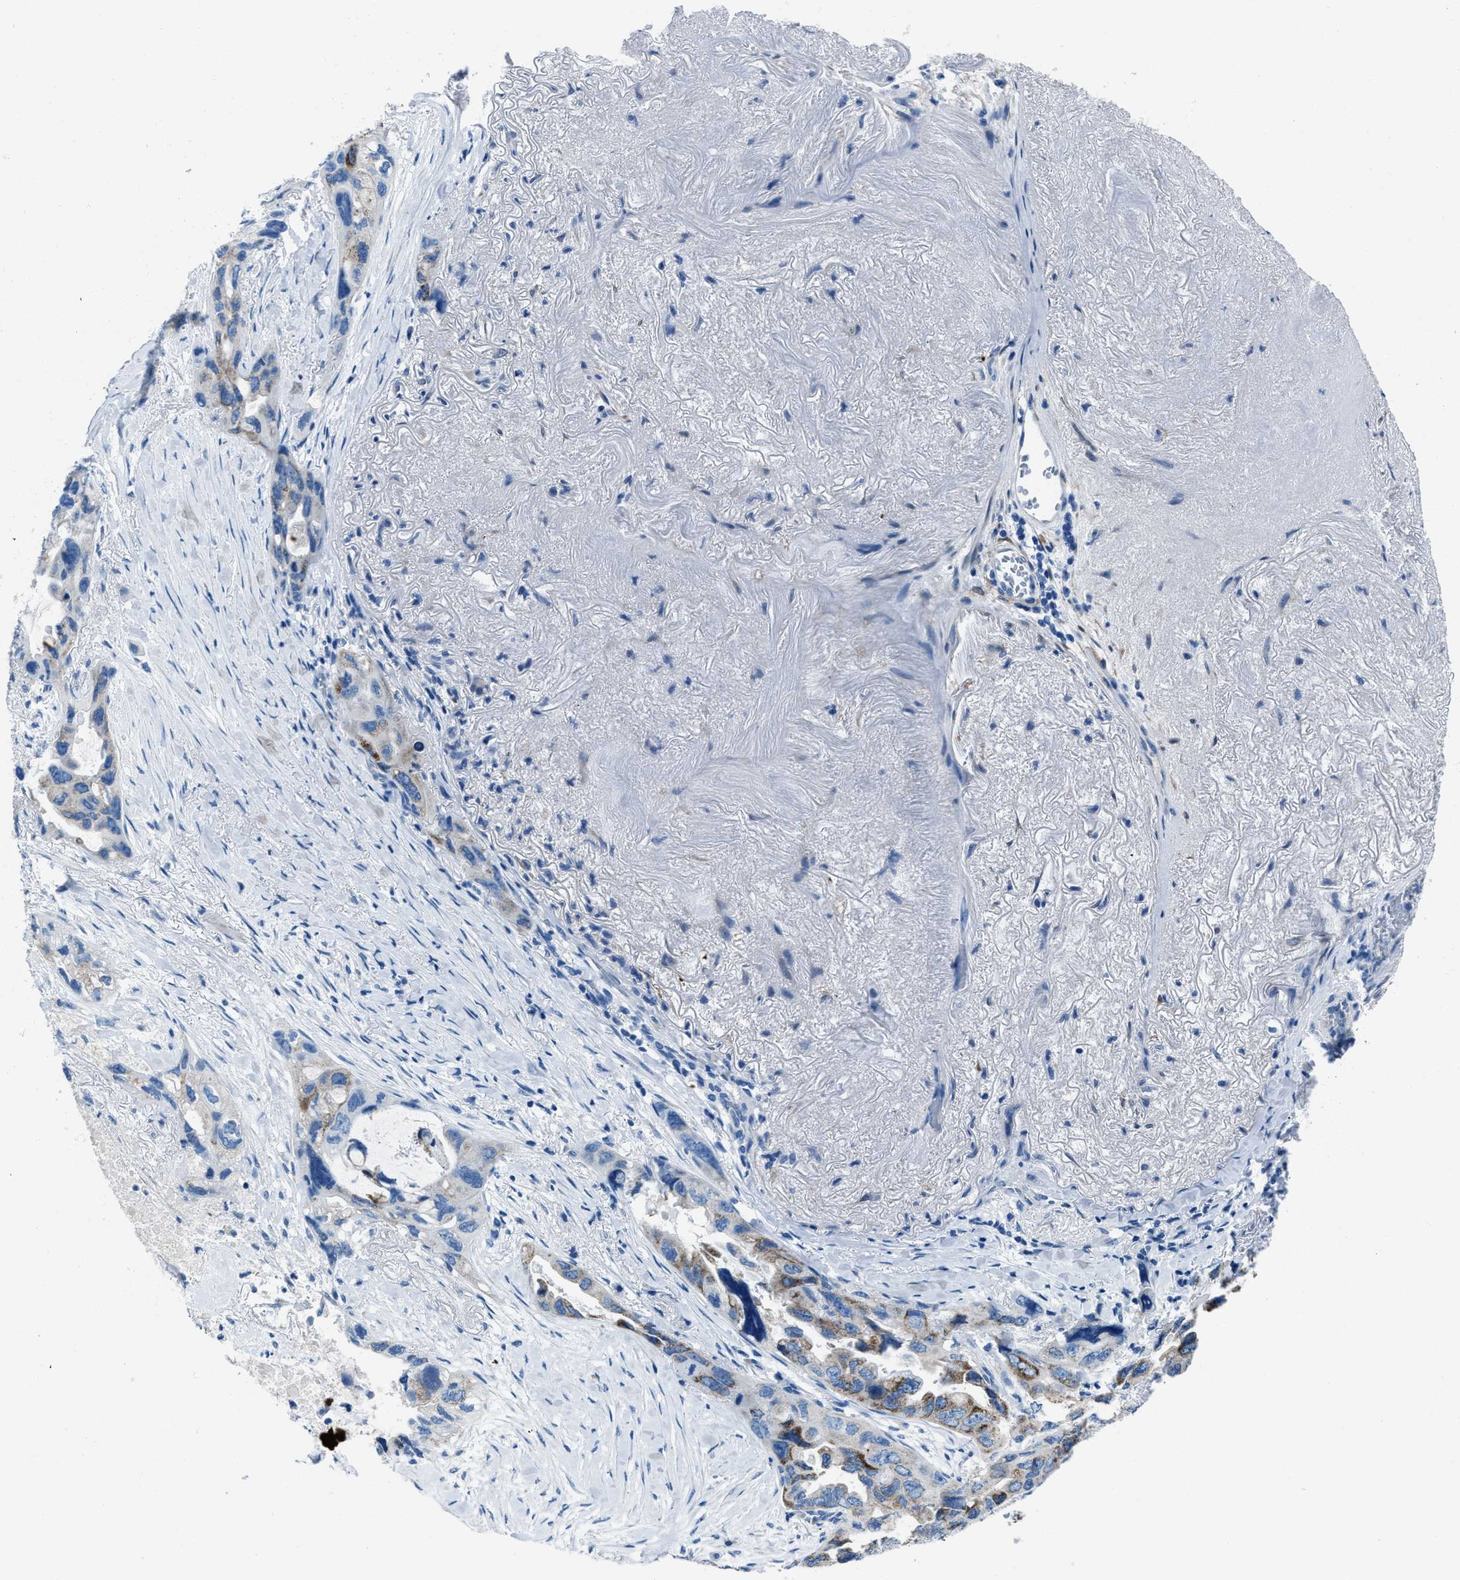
{"staining": {"intensity": "weak", "quantity": "25%-75%", "location": "cytoplasmic/membranous"}, "tissue": "lung cancer", "cell_type": "Tumor cells", "image_type": "cancer", "snomed": [{"axis": "morphology", "description": "Squamous cell carcinoma, NOS"}, {"axis": "topography", "description": "Lung"}], "caption": "A low amount of weak cytoplasmic/membranous positivity is appreciated in about 25%-75% of tumor cells in squamous cell carcinoma (lung) tissue.", "gene": "AMACR", "patient": {"sex": "female", "age": 73}}